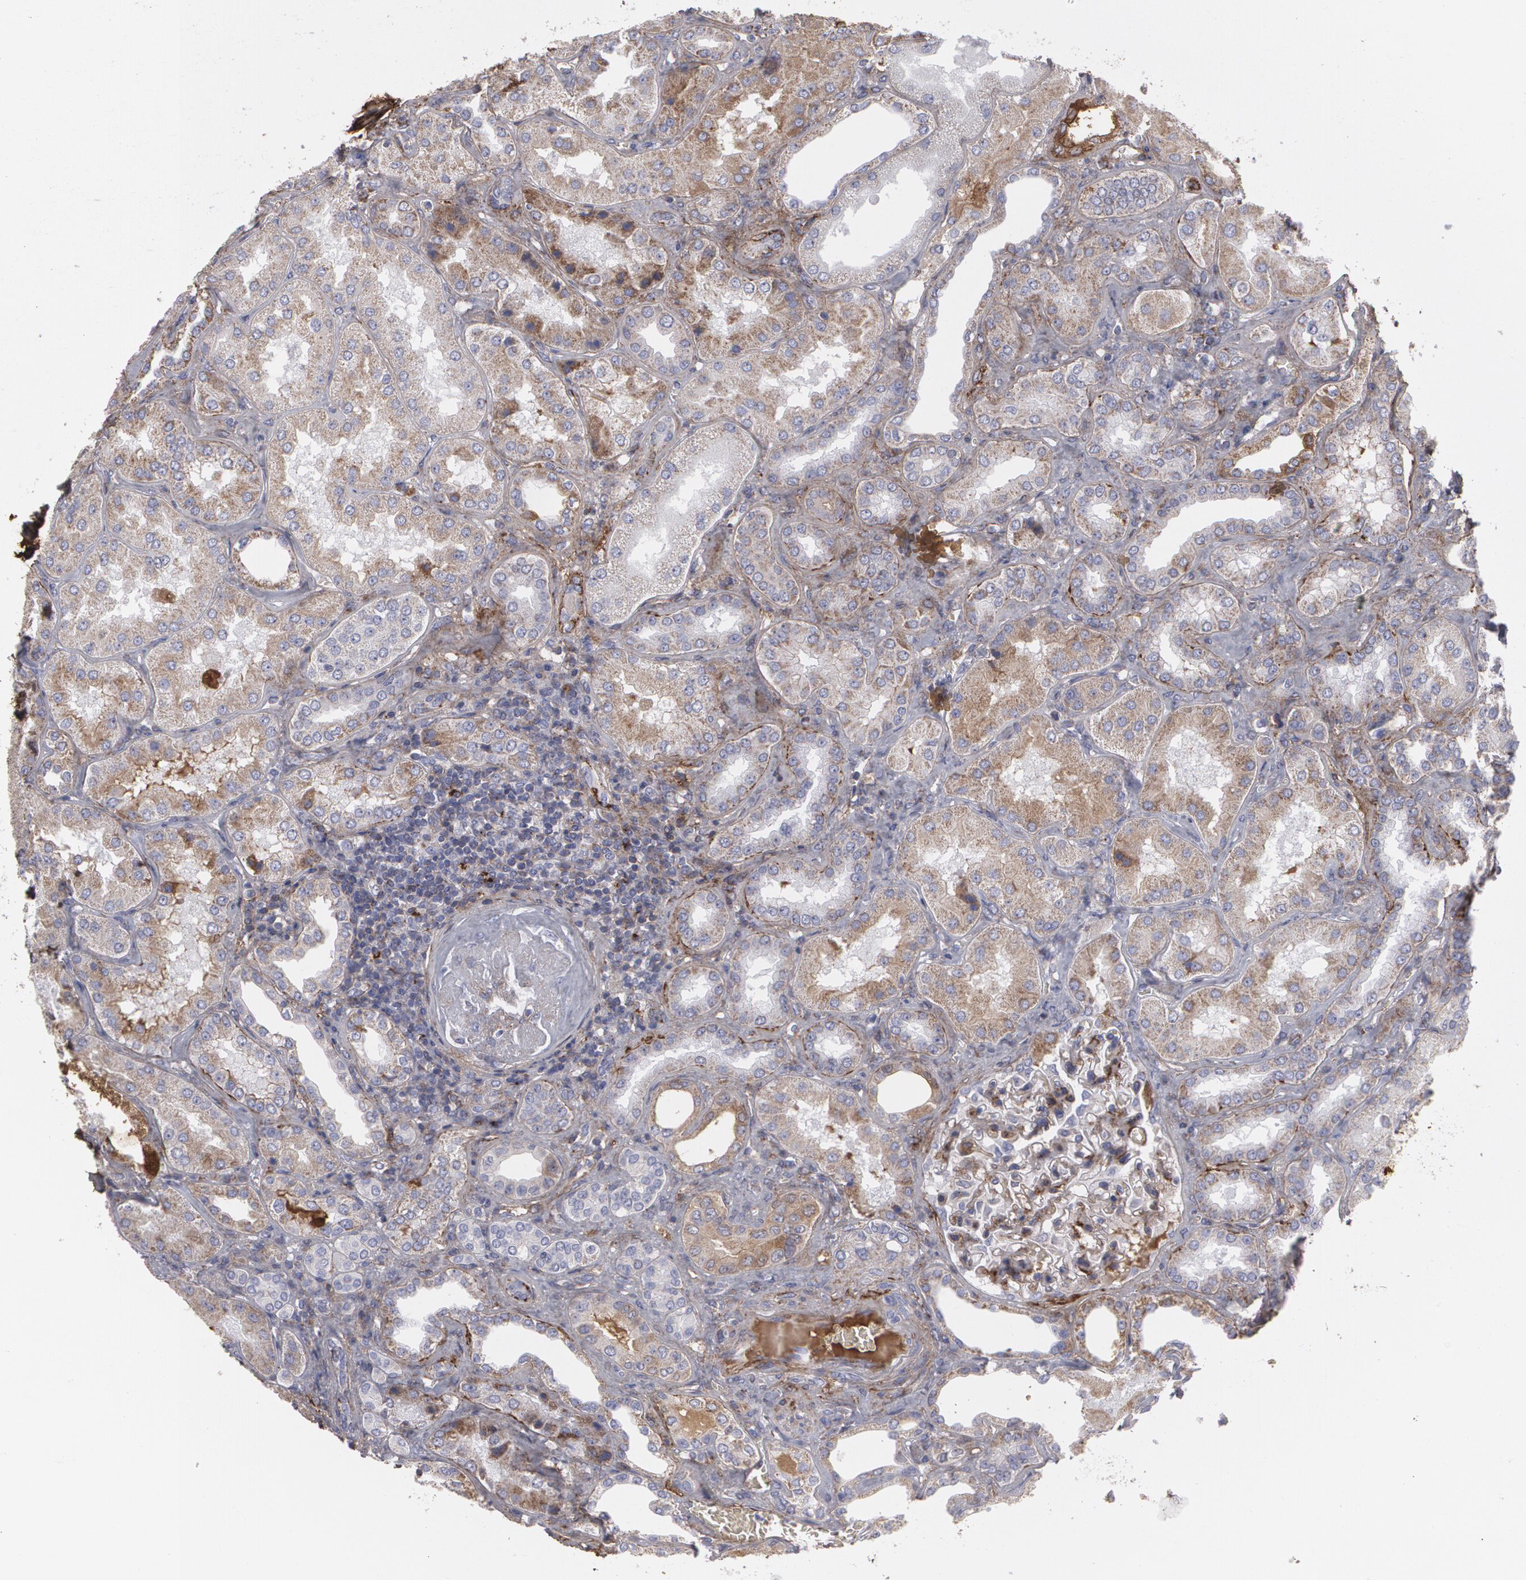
{"staining": {"intensity": "moderate", "quantity": "25%-75%", "location": "cytoplasmic/membranous"}, "tissue": "kidney", "cell_type": "Cells in glomeruli", "image_type": "normal", "snomed": [{"axis": "morphology", "description": "Normal tissue, NOS"}, {"axis": "topography", "description": "Kidney"}], "caption": "Immunohistochemistry (DAB (3,3'-diaminobenzidine)) staining of unremarkable human kidney exhibits moderate cytoplasmic/membranous protein expression in about 25%-75% of cells in glomeruli. The protein of interest is shown in brown color, while the nuclei are stained blue.", "gene": "FBLN1", "patient": {"sex": "female", "age": 56}}